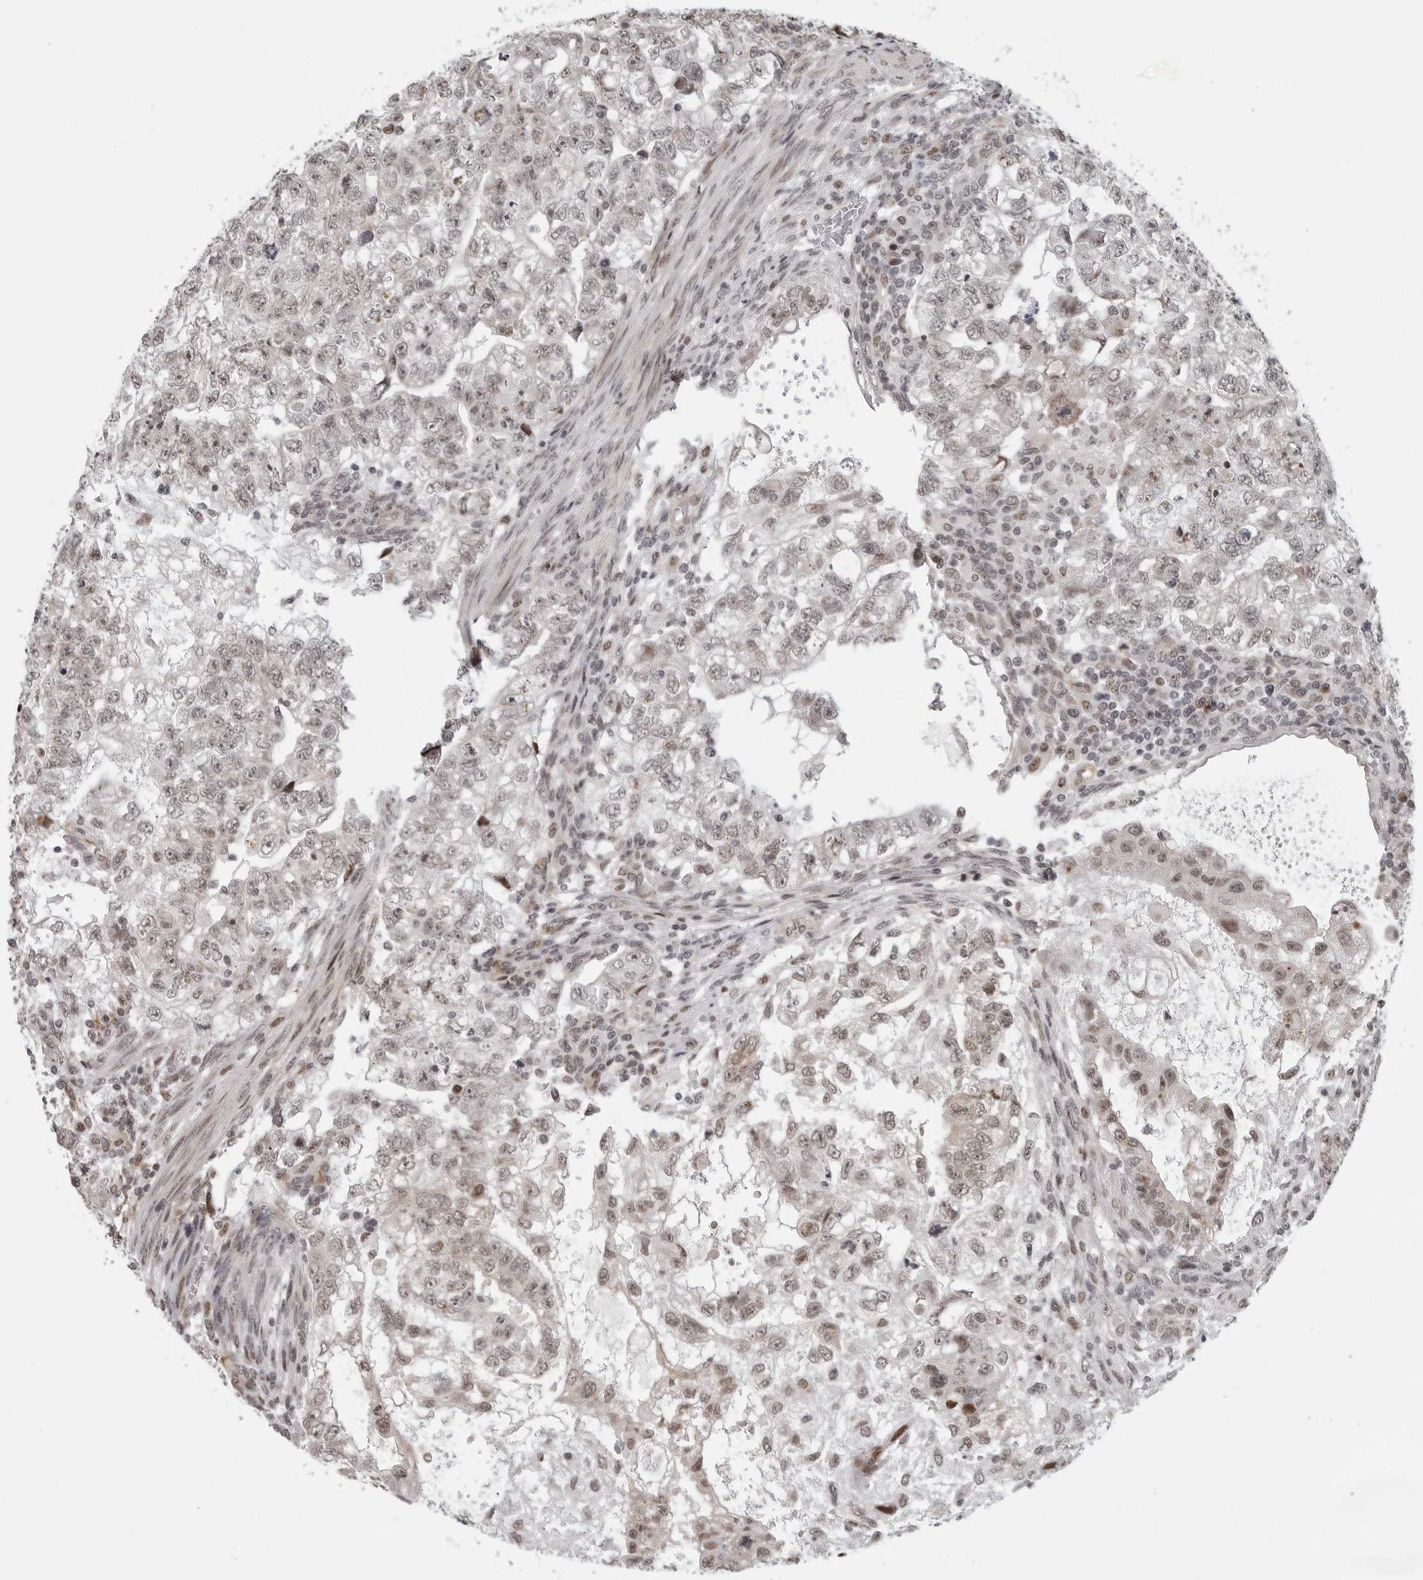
{"staining": {"intensity": "weak", "quantity": ">75%", "location": "nuclear"}, "tissue": "testis cancer", "cell_type": "Tumor cells", "image_type": "cancer", "snomed": [{"axis": "morphology", "description": "Carcinoma, Embryonal, NOS"}, {"axis": "topography", "description": "Testis"}], "caption": "The image reveals a brown stain indicating the presence of a protein in the nuclear of tumor cells in testis cancer. (Brightfield microscopy of DAB IHC at high magnification).", "gene": "MAF", "patient": {"sex": "male", "age": 37}}